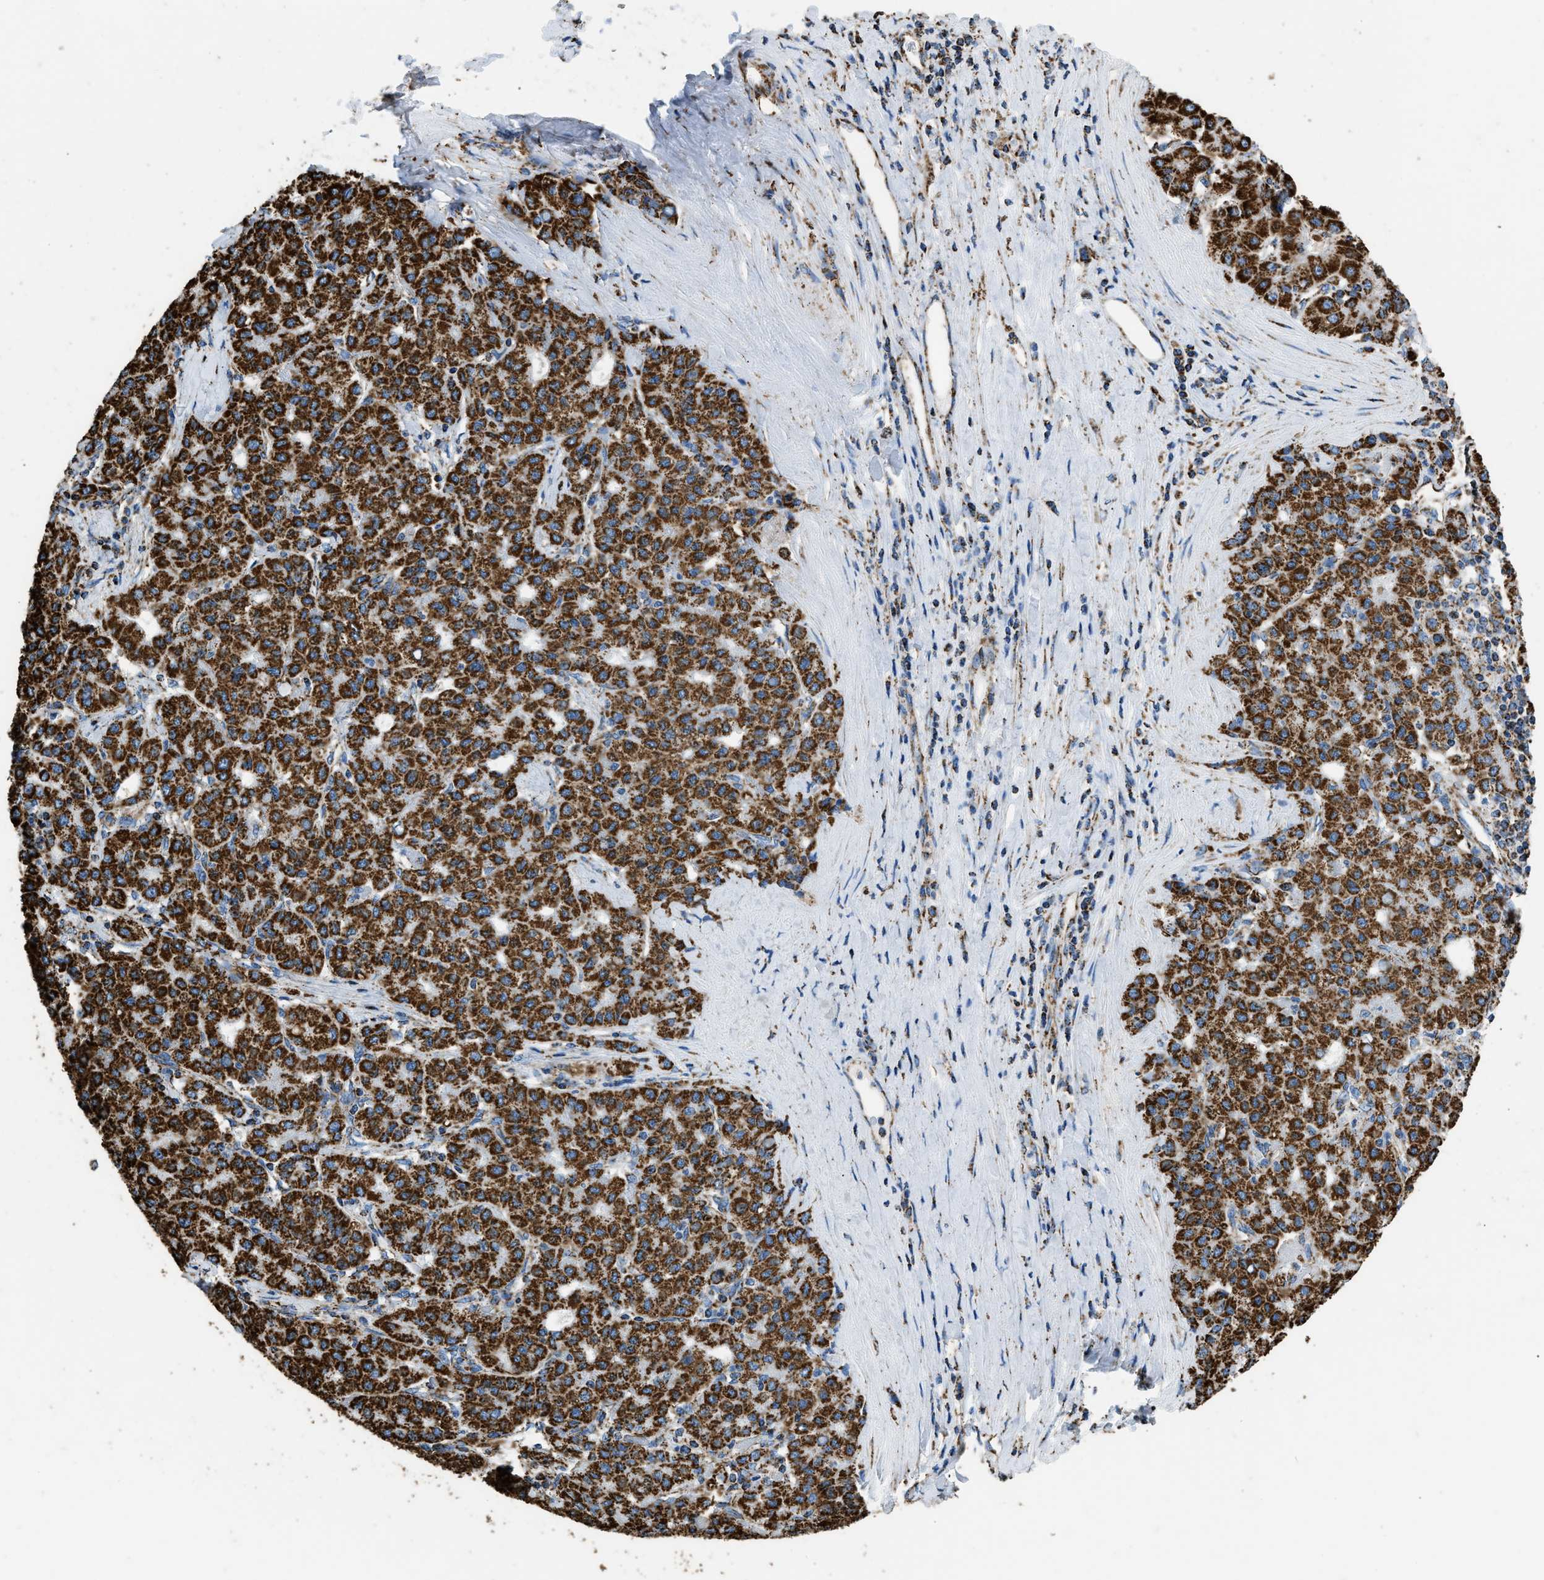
{"staining": {"intensity": "strong", "quantity": ">75%", "location": "cytoplasmic/membranous"}, "tissue": "liver cancer", "cell_type": "Tumor cells", "image_type": "cancer", "snomed": [{"axis": "morphology", "description": "Carcinoma, Hepatocellular, NOS"}, {"axis": "topography", "description": "Liver"}], "caption": "A high amount of strong cytoplasmic/membranous staining is appreciated in about >75% of tumor cells in hepatocellular carcinoma (liver) tissue. (Stains: DAB in brown, nuclei in blue, Microscopy: brightfield microscopy at high magnification).", "gene": "IRX6", "patient": {"sex": "male", "age": 65}}